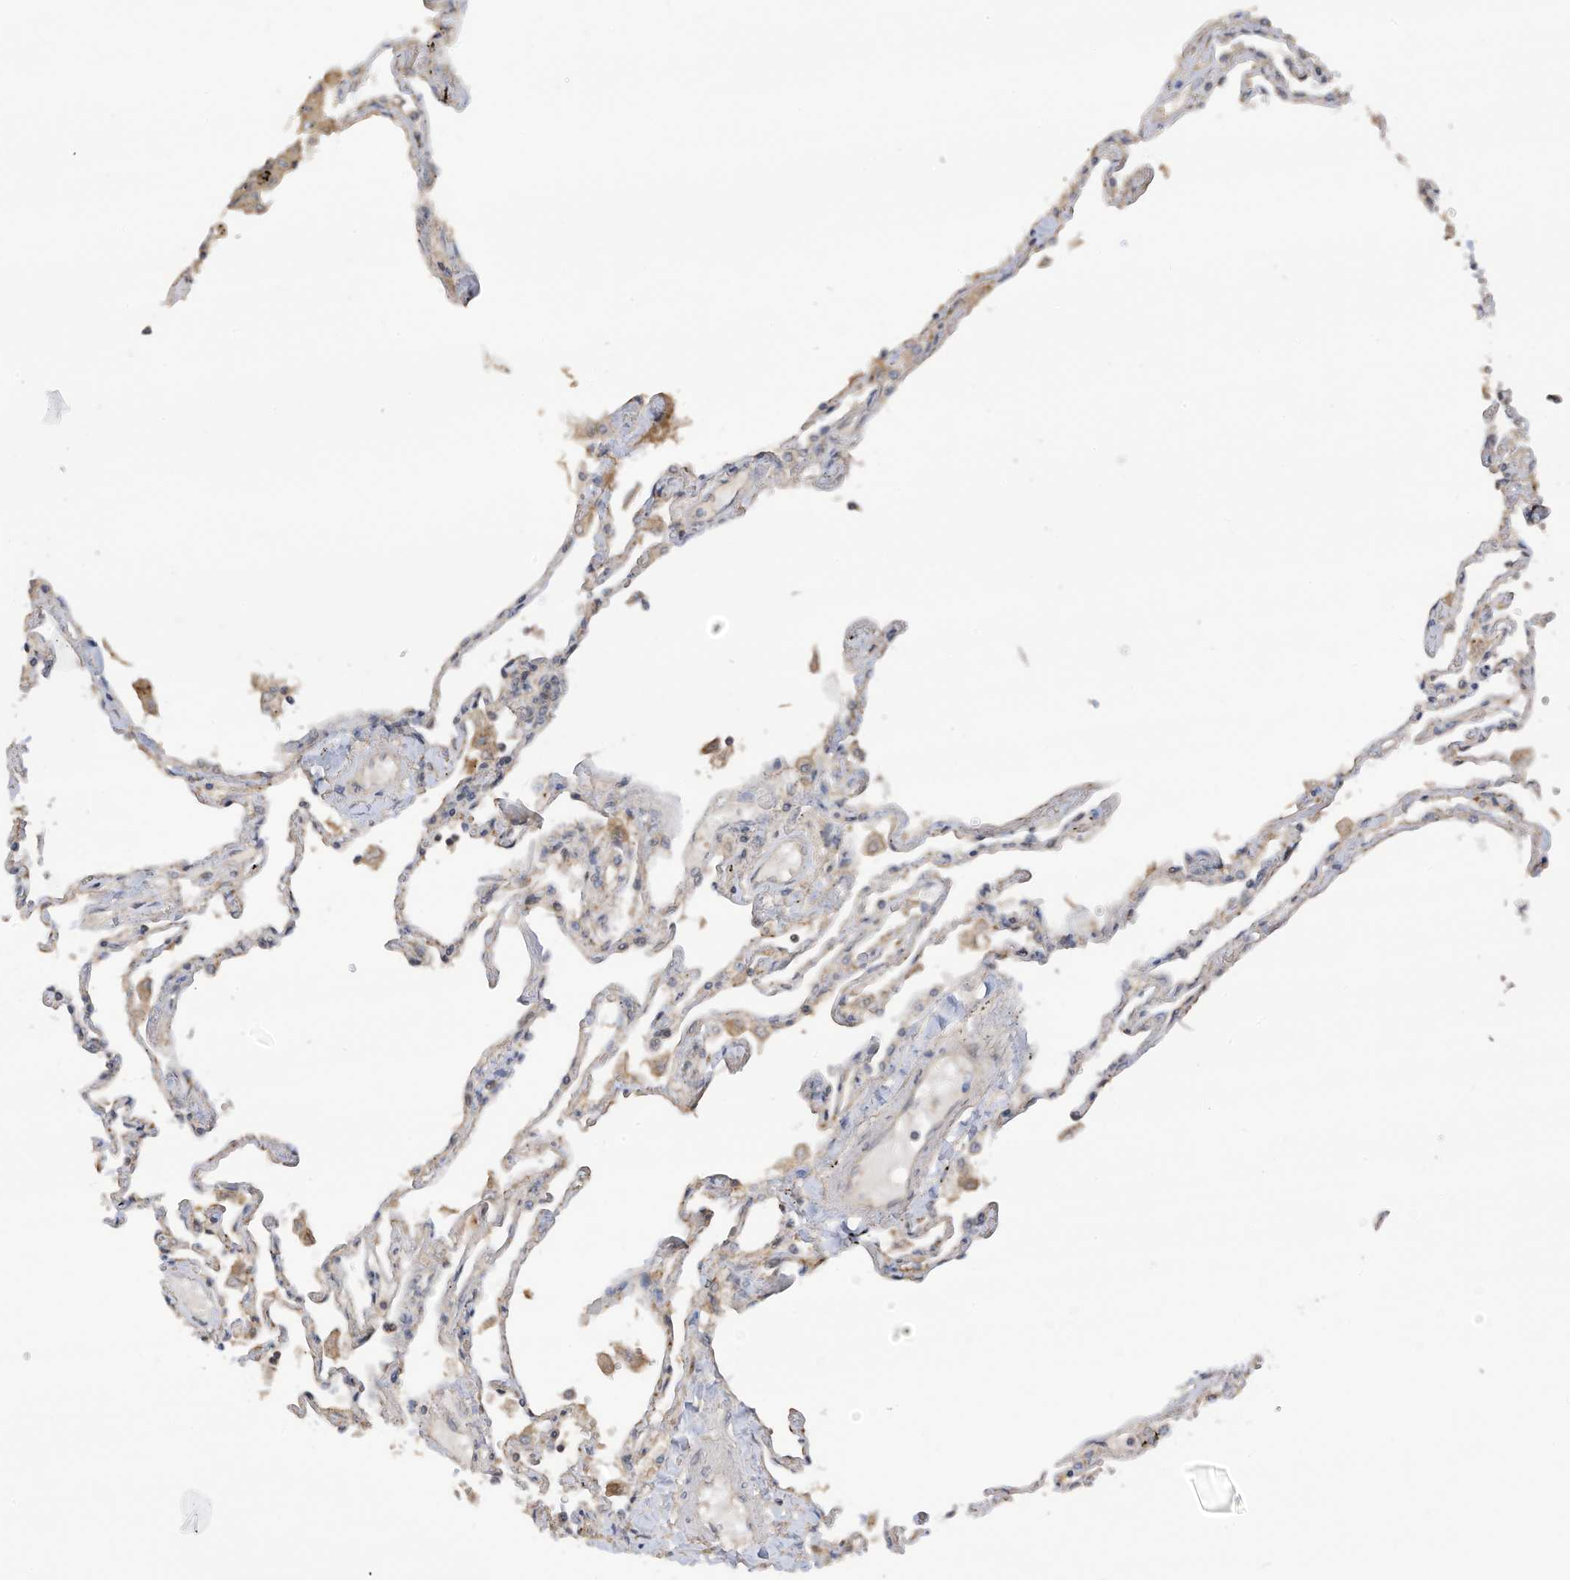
{"staining": {"intensity": "weak", "quantity": "<25%", "location": "cytoplasmic/membranous"}, "tissue": "lung", "cell_type": "Alveolar cells", "image_type": "normal", "snomed": [{"axis": "morphology", "description": "Normal tissue, NOS"}, {"axis": "topography", "description": "Lung"}], "caption": "Immunohistochemistry photomicrograph of benign lung: lung stained with DAB shows no significant protein positivity in alveolar cells.", "gene": "REC8", "patient": {"sex": "female", "age": 67}}